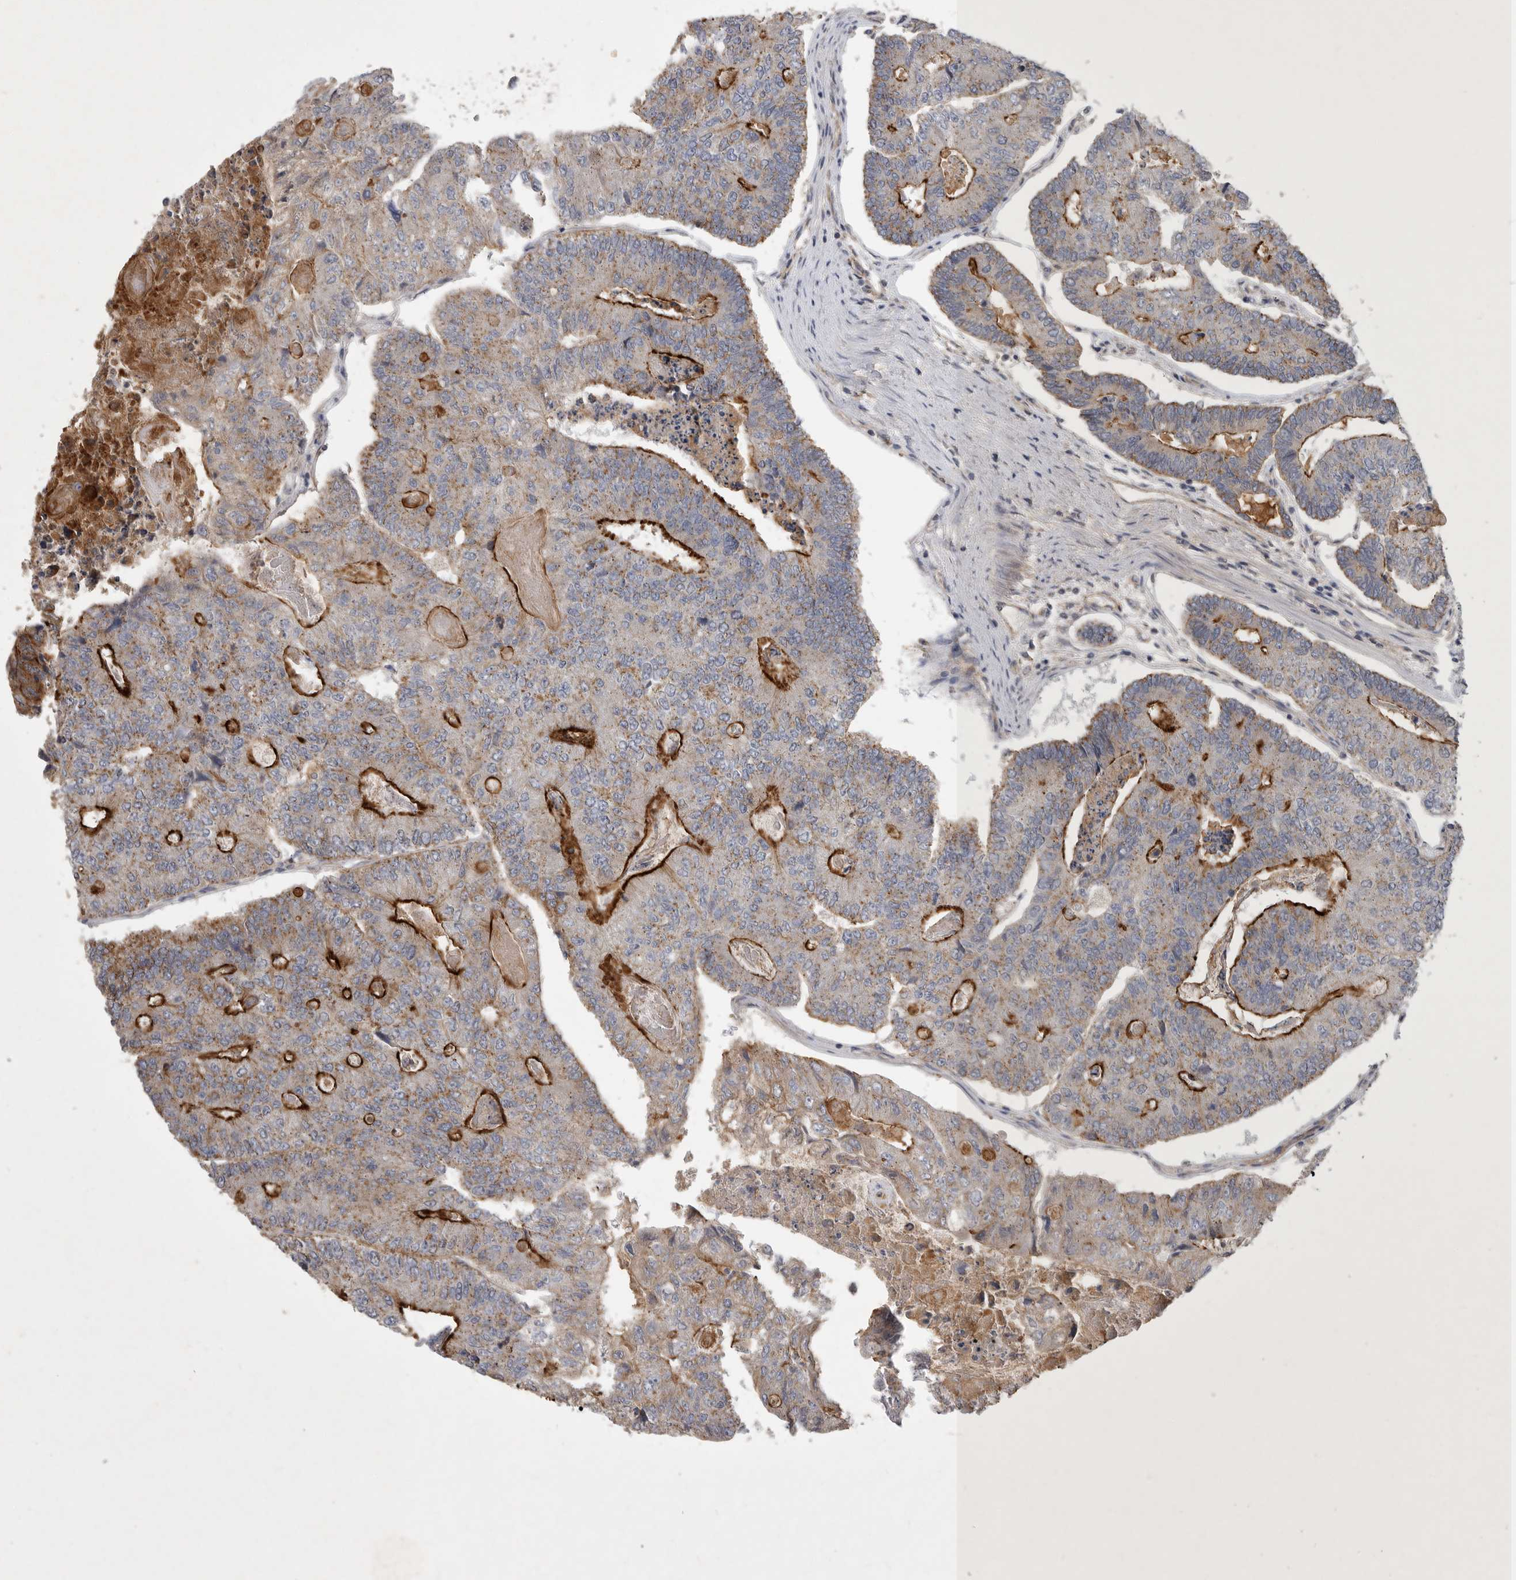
{"staining": {"intensity": "strong", "quantity": "25%-75%", "location": "cytoplasmic/membranous"}, "tissue": "colorectal cancer", "cell_type": "Tumor cells", "image_type": "cancer", "snomed": [{"axis": "morphology", "description": "Adenocarcinoma, NOS"}, {"axis": "topography", "description": "Colon"}], "caption": "Colorectal cancer was stained to show a protein in brown. There is high levels of strong cytoplasmic/membranous staining in about 25%-75% of tumor cells. The protein of interest is shown in brown color, while the nuclei are stained blue.", "gene": "MLPH", "patient": {"sex": "female", "age": 67}}